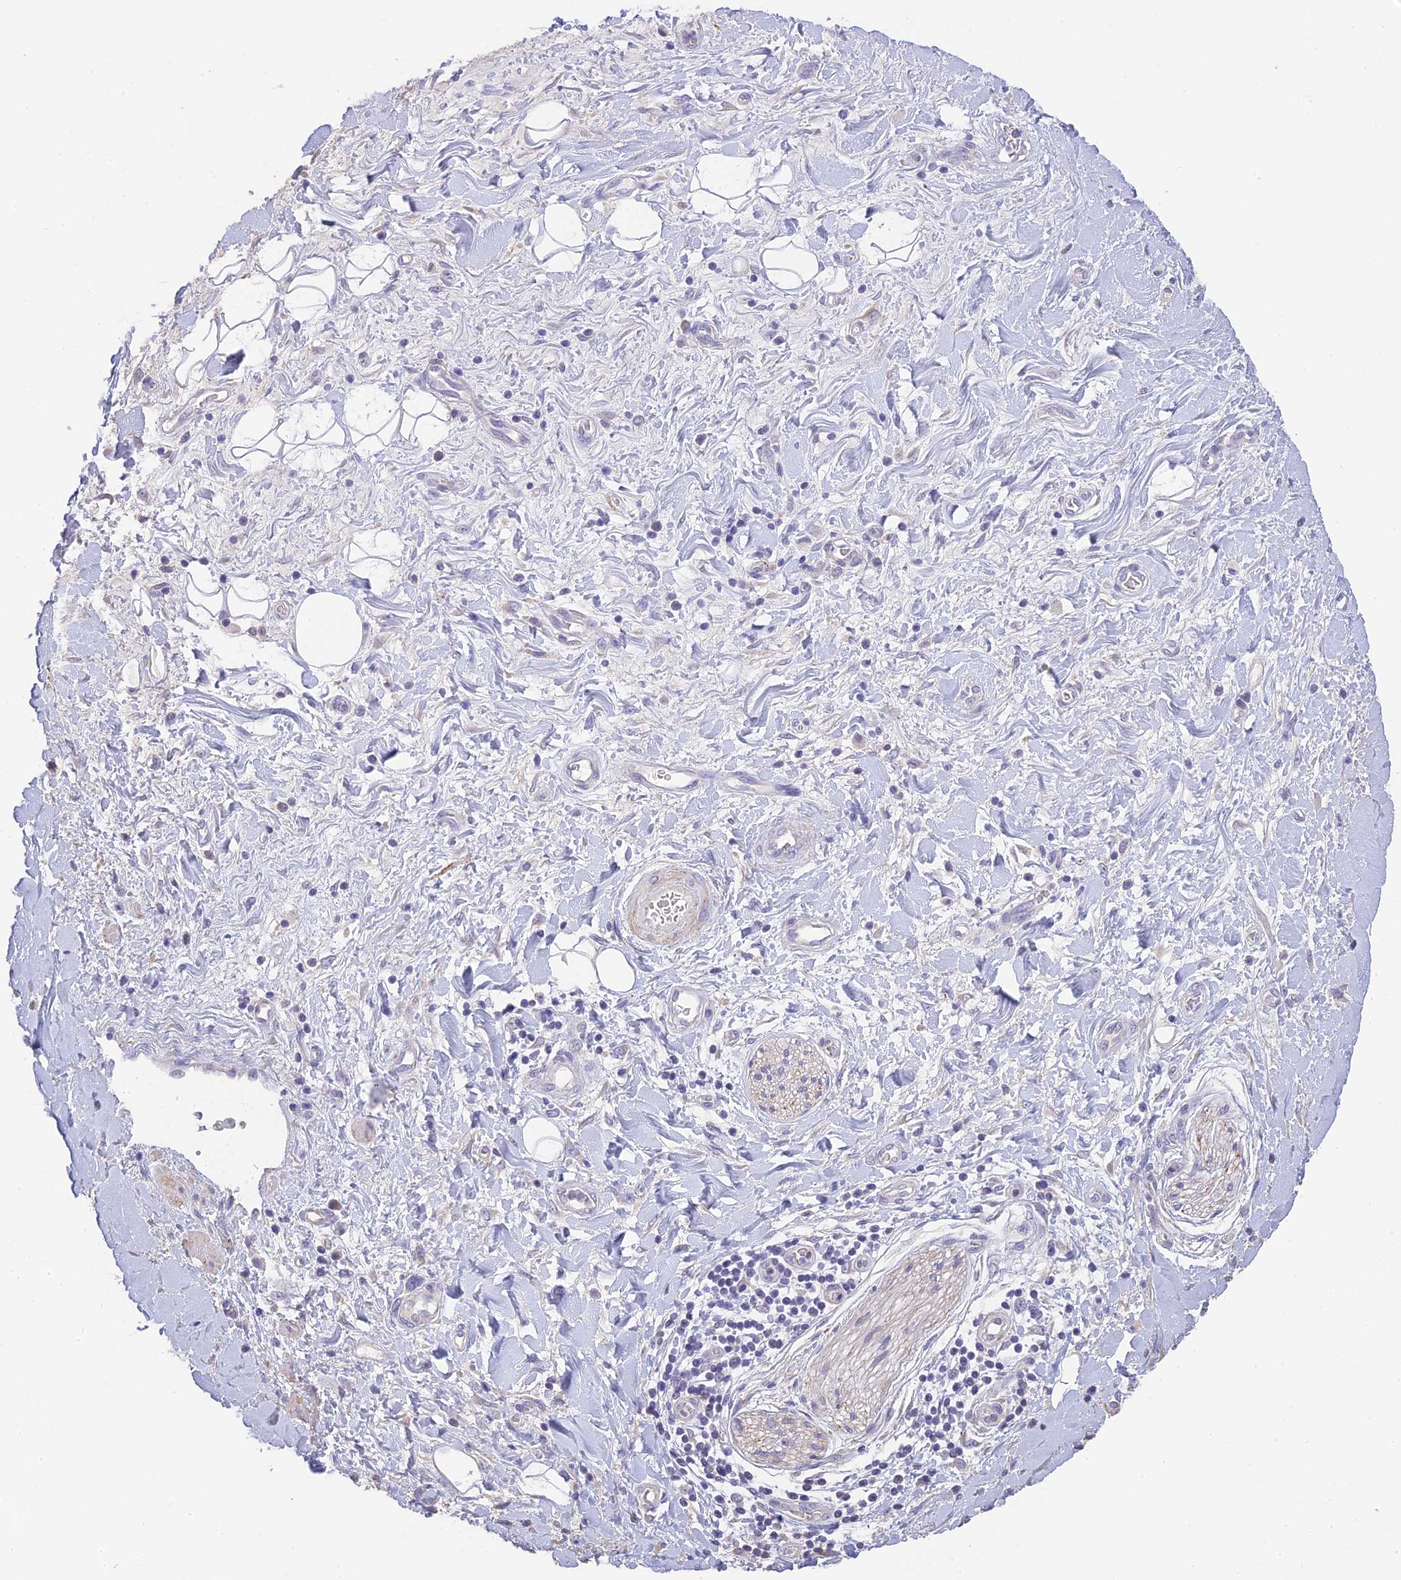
{"staining": {"intensity": "negative", "quantity": "none", "location": "none"}, "tissue": "adipose tissue", "cell_type": "Adipocytes", "image_type": "normal", "snomed": [{"axis": "morphology", "description": "Normal tissue, NOS"}, {"axis": "morphology", "description": "Adenocarcinoma, NOS"}, {"axis": "topography", "description": "Pancreas"}, {"axis": "topography", "description": "Peripheral nerve tissue"}], "caption": "IHC of unremarkable human adipose tissue reveals no staining in adipocytes. Nuclei are stained in blue.", "gene": "HSD17B2", "patient": {"sex": "male", "age": 59}}